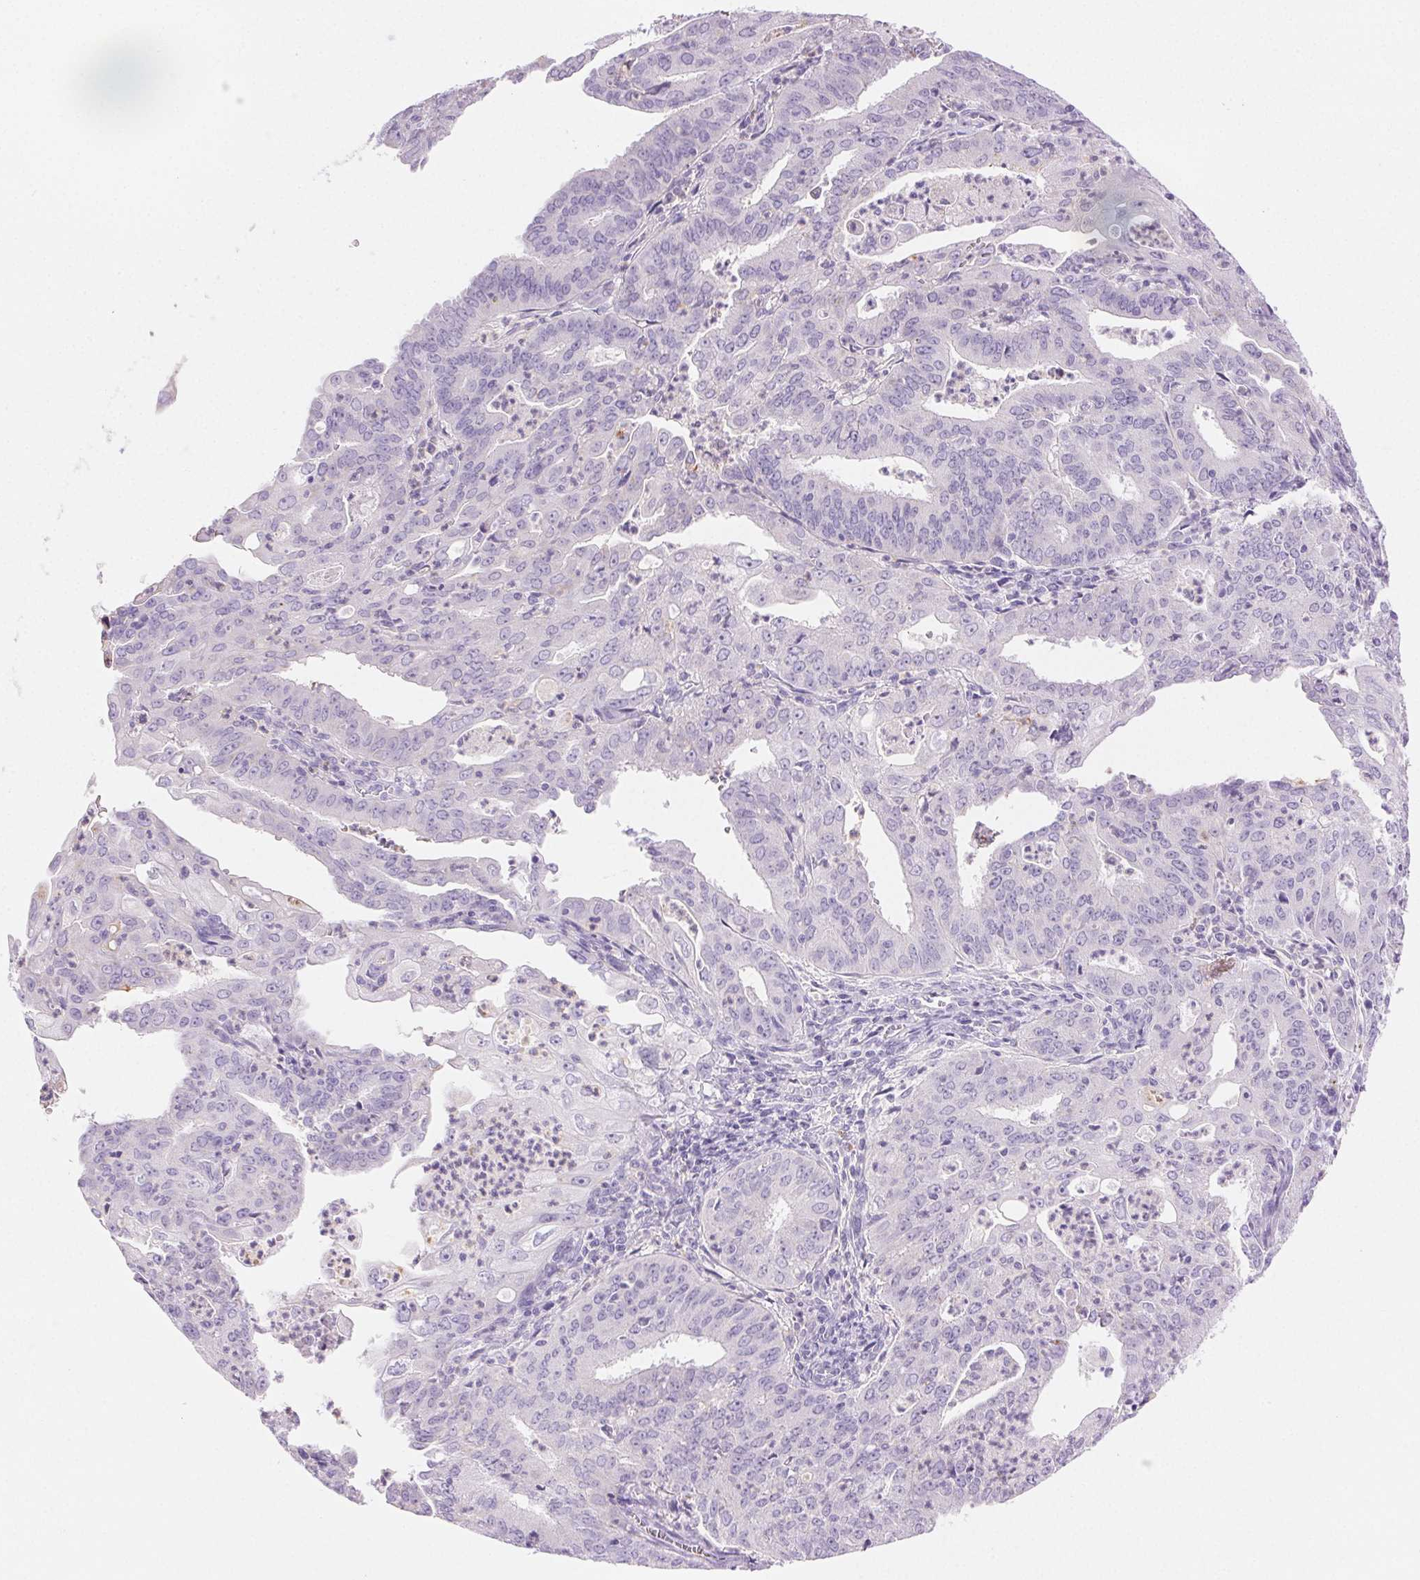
{"staining": {"intensity": "negative", "quantity": "none", "location": "none"}, "tissue": "cervical cancer", "cell_type": "Tumor cells", "image_type": "cancer", "snomed": [{"axis": "morphology", "description": "Adenocarcinoma, NOS"}, {"axis": "topography", "description": "Cervix"}], "caption": "There is no significant expression in tumor cells of cervical adenocarcinoma.", "gene": "FGA", "patient": {"sex": "female", "age": 56}}